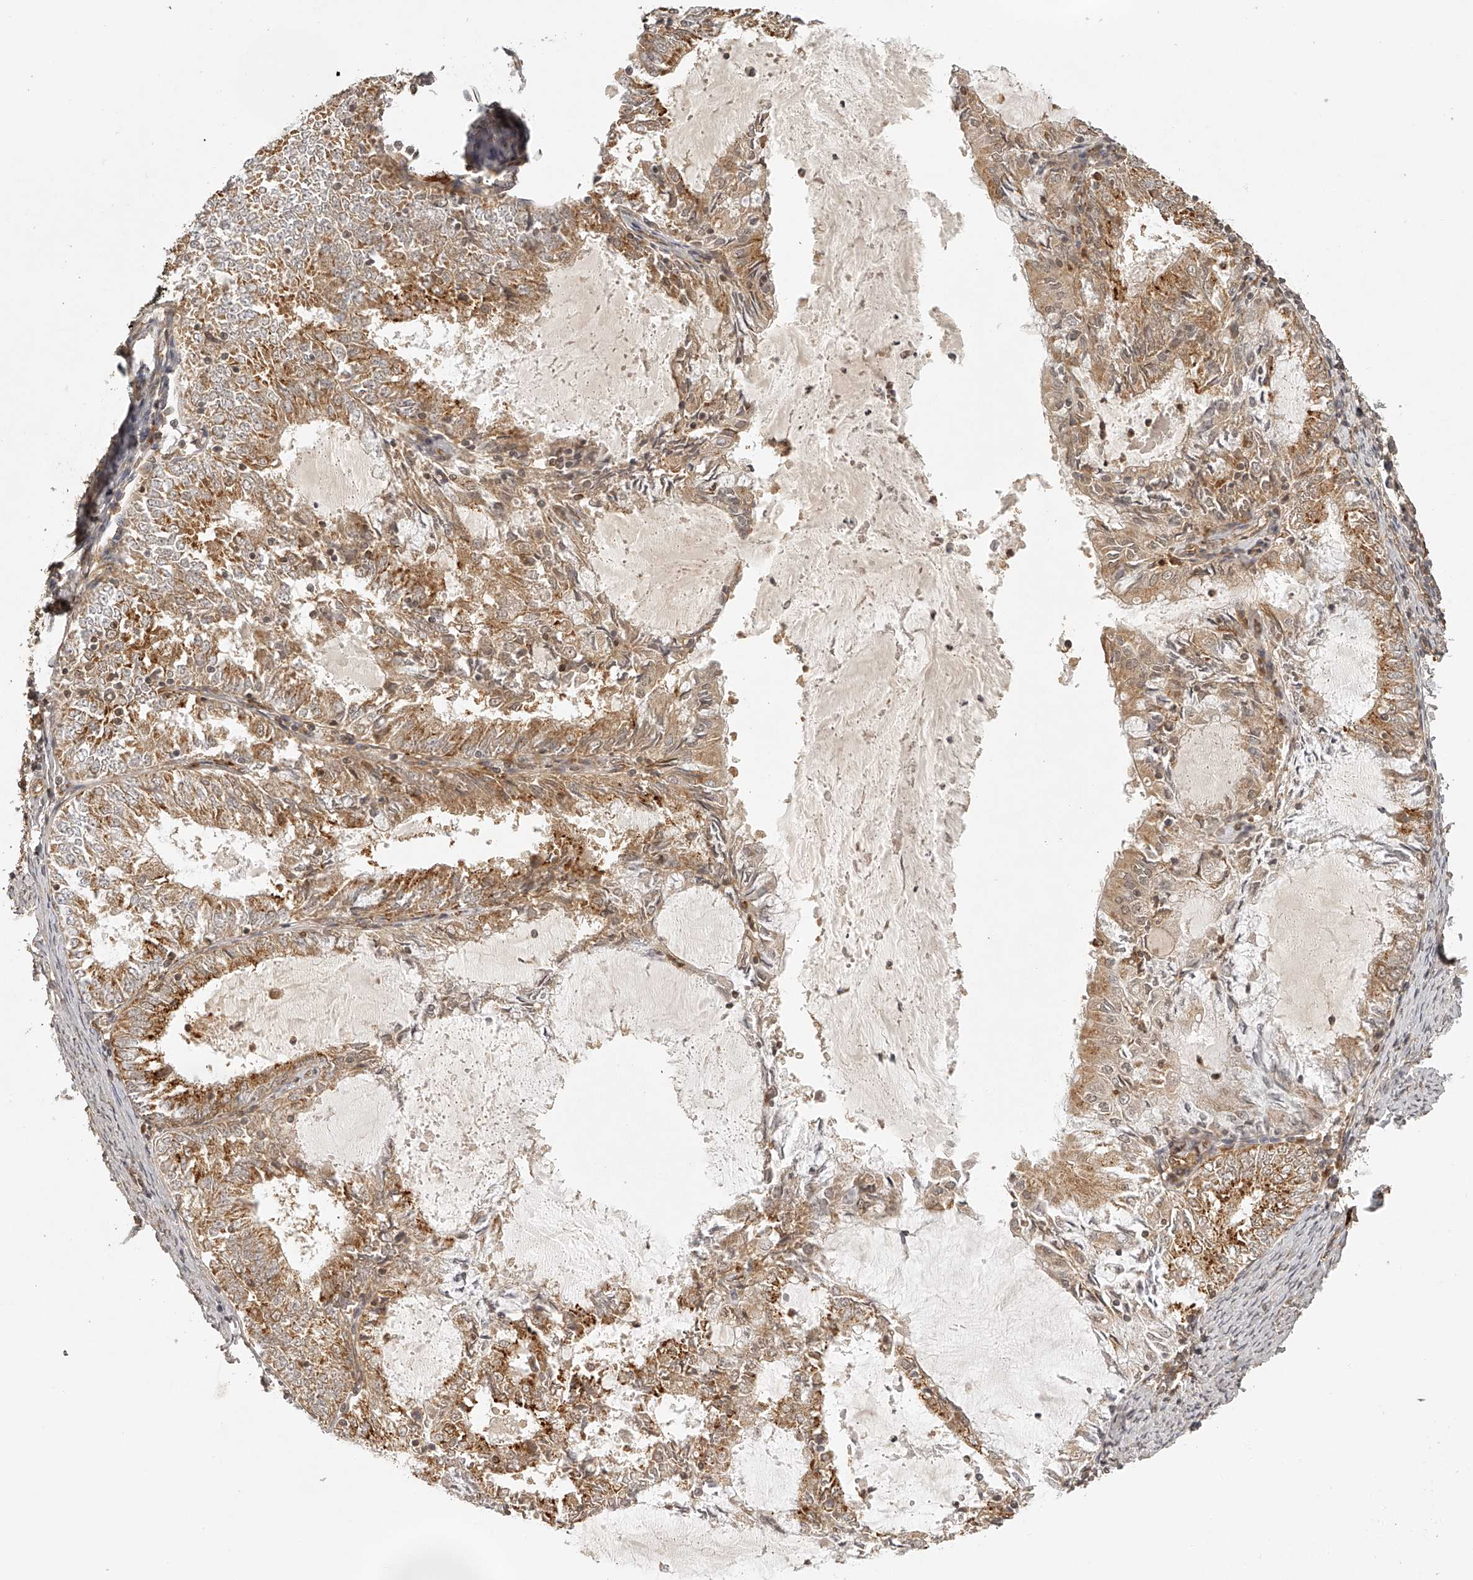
{"staining": {"intensity": "moderate", "quantity": ">75%", "location": "cytoplasmic/membranous"}, "tissue": "endometrial cancer", "cell_type": "Tumor cells", "image_type": "cancer", "snomed": [{"axis": "morphology", "description": "Adenocarcinoma, NOS"}, {"axis": "topography", "description": "Endometrium"}], "caption": "Immunohistochemistry (IHC) micrograph of neoplastic tissue: human endometrial cancer (adenocarcinoma) stained using immunohistochemistry demonstrates medium levels of moderate protein expression localized specifically in the cytoplasmic/membranous of tumor cells, appearing as a cytoplasmic/membranous brown color.", "gene": "BCL2L11", "patient": {"sex": "female", "age": 57}}